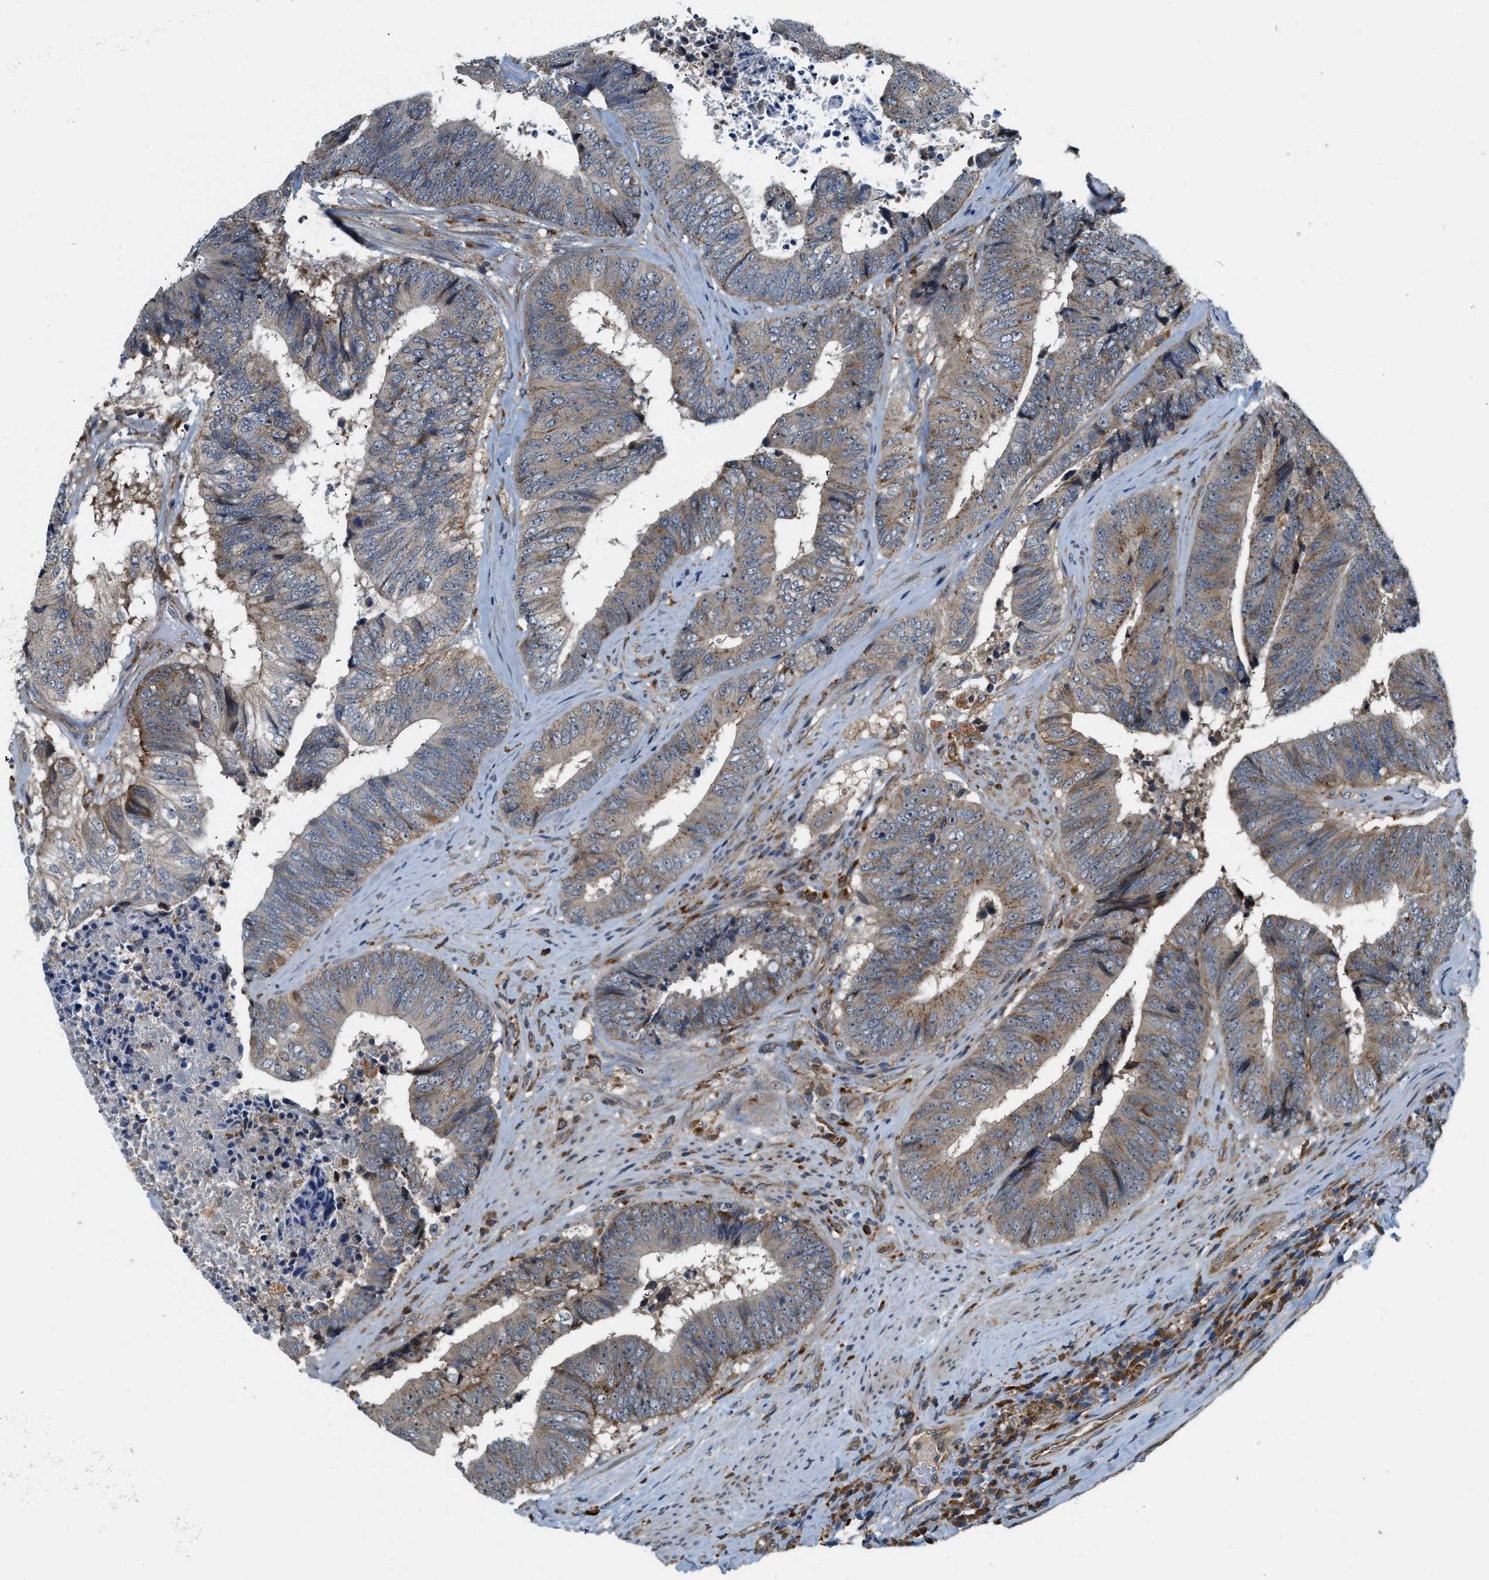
{"staining": {"intensity": "moderate", "quantity": ">75%", "location": "cytoplasmic/membranous"}, "tissue": "colorectal cancer", "cell_type": "Tumor cells", "image_type": "cancer", "snomed": [{"axis": "morphology", "description": "Adenocarcinoma, NOS"}, {"axis": "topography", "description": "Rectum"}], "caption": "About >75% of tumor cells in colorectal cancer (adenocarcinoma) display moderate cytoplasmic/membranous protein expression as visualized by brown immunohistochemical staining.", "gene": "STARD3NL", "patient": {"sex": "male", "age": 72}}